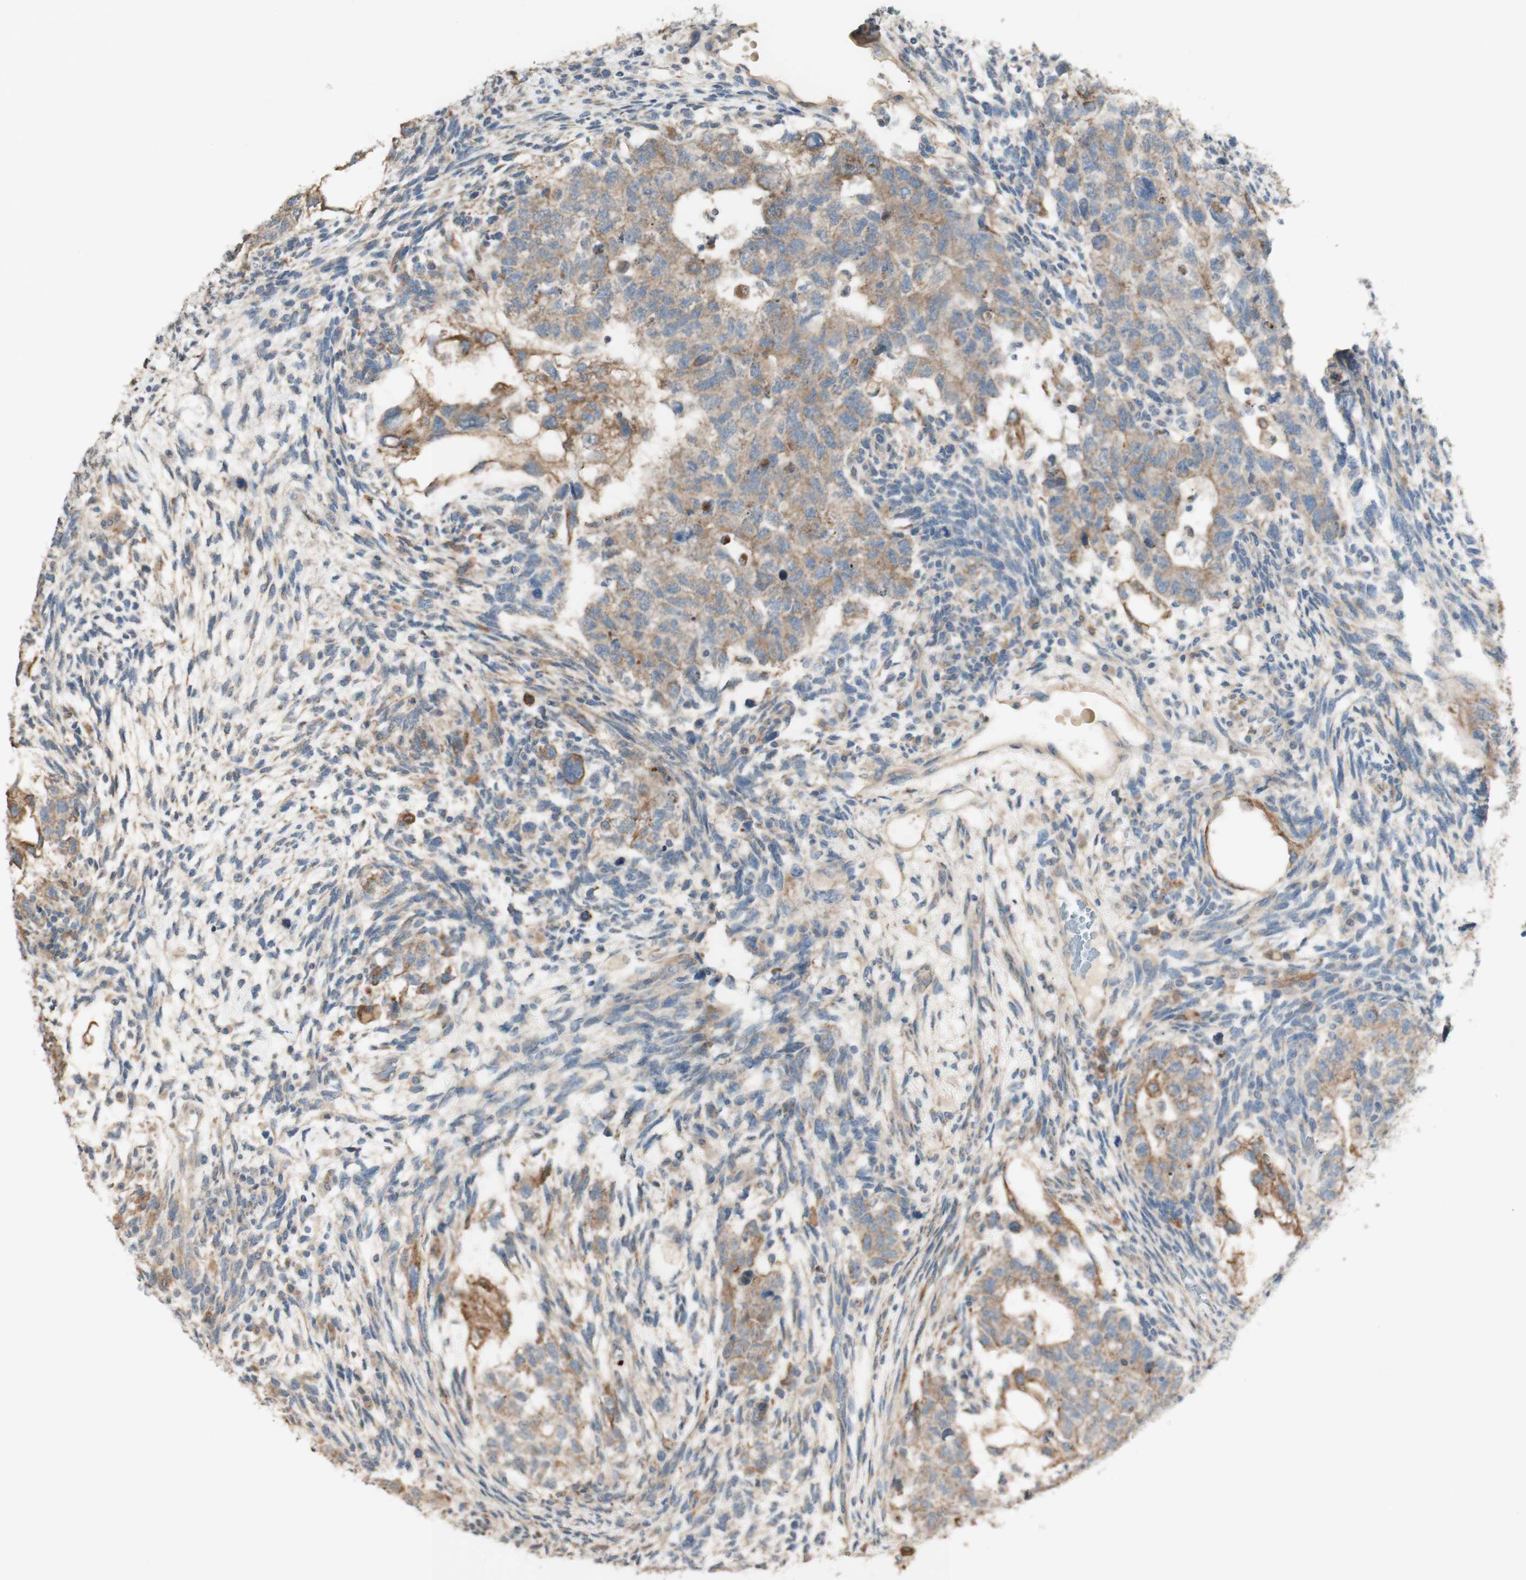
{"staining": {"intensity": "weak", "quantity": ">75%", "location": "cytoplasmic/membranous"}, "tissue": "testis cancer", "cell_type": "Tumor cells", "image_type": "cancer", "snomed": [{"axis": "morphology", "description": "Normal tissue, NOS"}, {"axis": "morphology", "description": "Carcinoma, Embryonal, NOS"}, {"axis": "topography", "description": "Testis"}], "caption": "Protein expression analysis of embryonal carcinoma (testis) demonstrates weak cytoplasmic/membranous positivity in approximately >75% of tumor cells.", "gene": "CLCN2", "patient": {"sex": "male", "age": 36}}